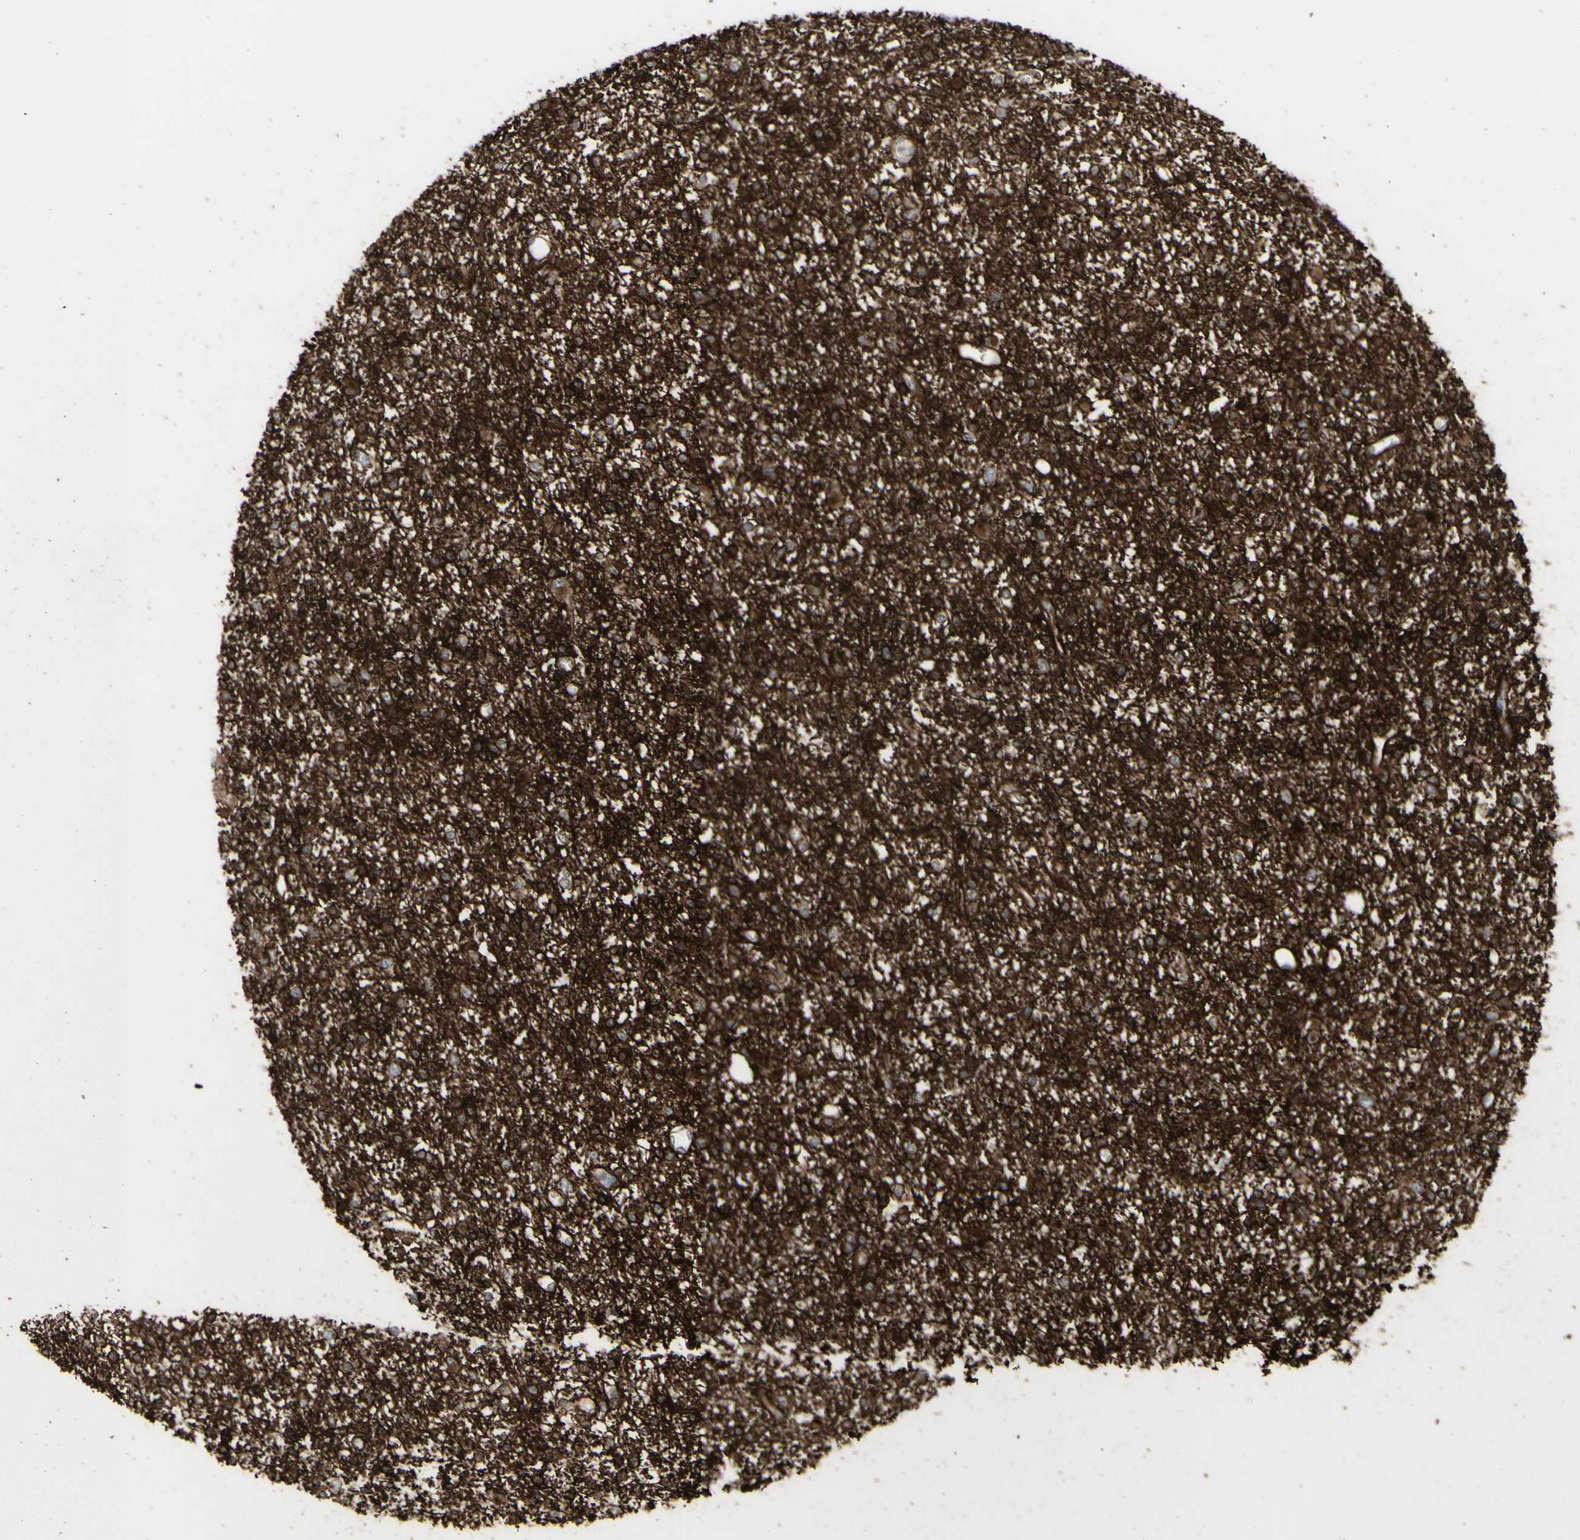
{"staining": {"intensity": "negative", "quantity": "none", "location": "none"}, "tissue": "glioma", "cell_type": "Tumor cells", "image_type": "cancer", "snomed": [{"axis": "morphology", "description": "Glioma, malignant, Low grade"}, {"axis": "topography", "description": "Brain"}], "caption": "Immunohistochemistry (IHC) micrograph of human malignant glioma (low-grade) stained for a protein (brown), which demonstrates no expression in tumor cells.", "gene": "GJA1", "patient": {"sex": "female", "age": 22}}